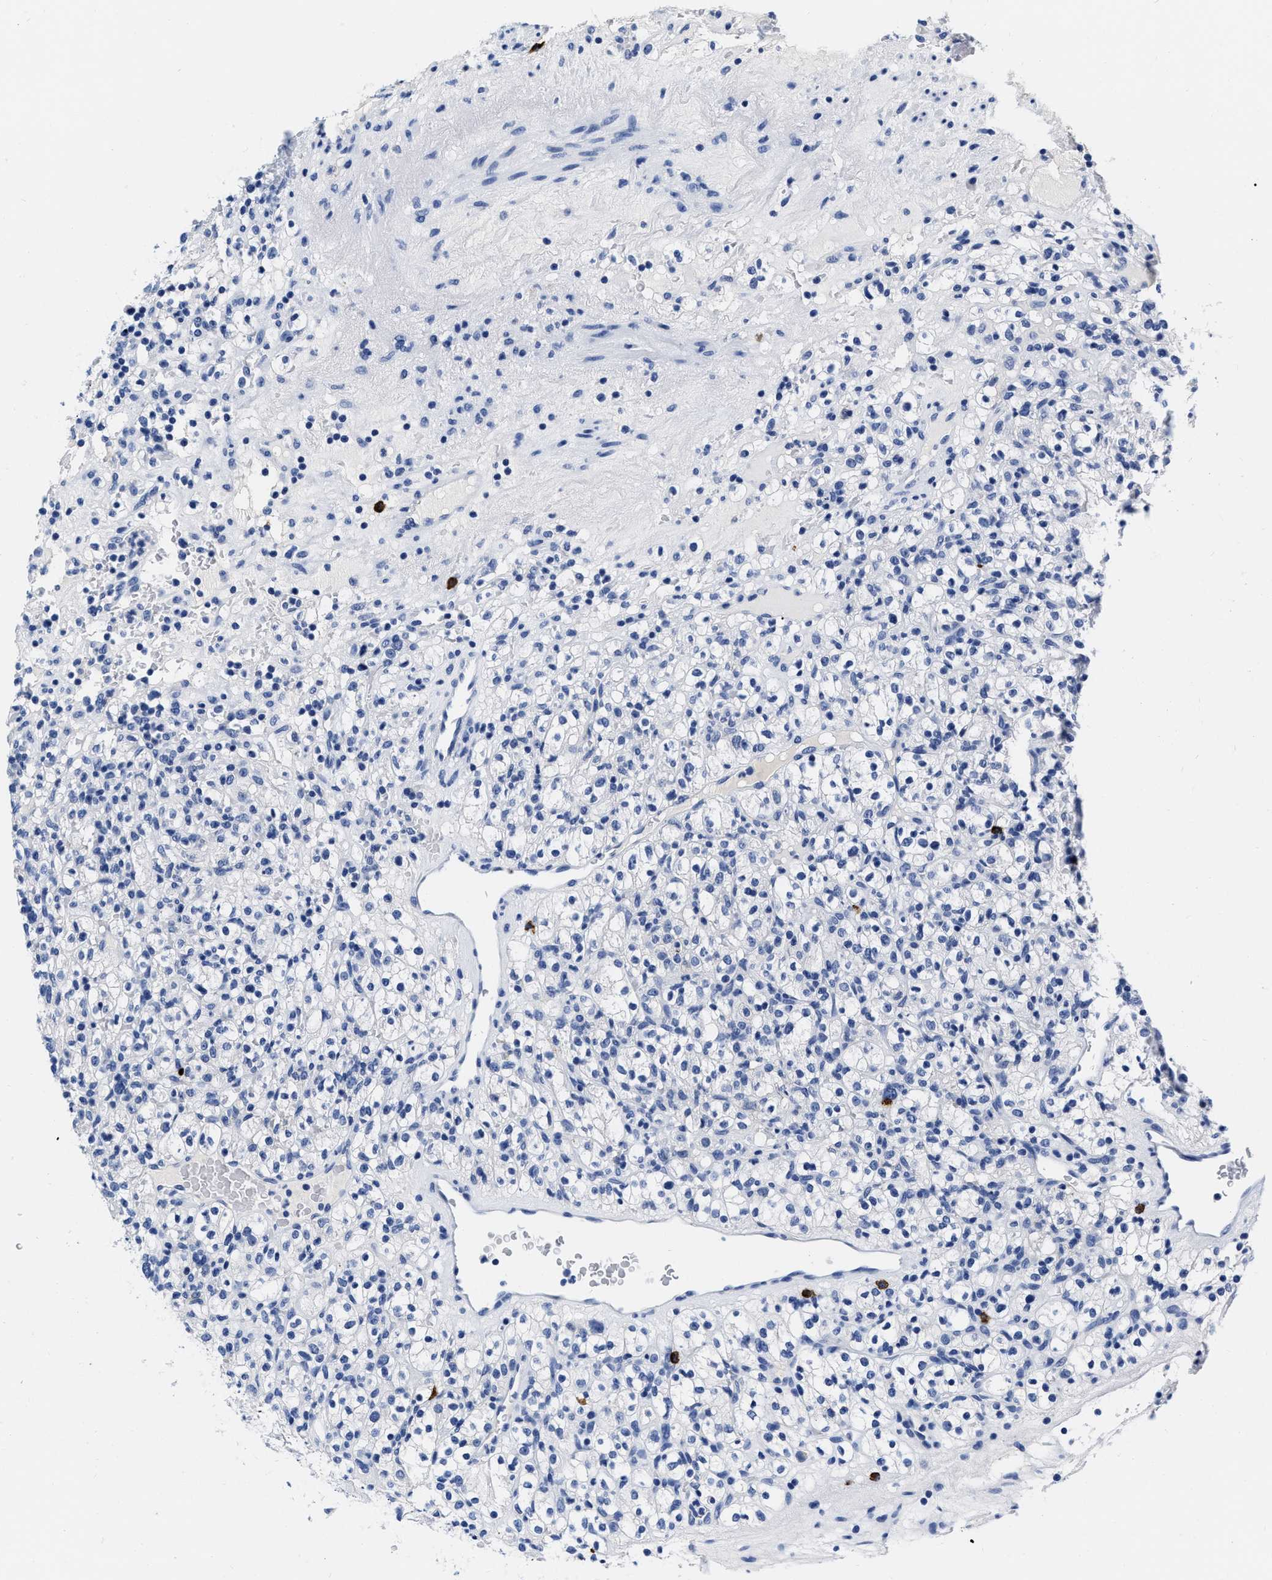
{"staining": {"intensity": "negative", "quantity": "none", "location": "none"}, "tissue": "renal cancer", "cell_type": "Tumor cells", "image_type": "cancer", "snomed": [{"axis": "morphology", "description": "Normal tissue, NOS"}, {"axis": "morphology", "description": "Adenocarcinoma, NOS"}, {"axis": "topography", "description": "Kidney"}], "caption": "IHC of human renal adenocarcinoma demonstrates no positivity in tumor cells.", "gene": "CER1", "patient": {"sex": "female", "age": 72}}